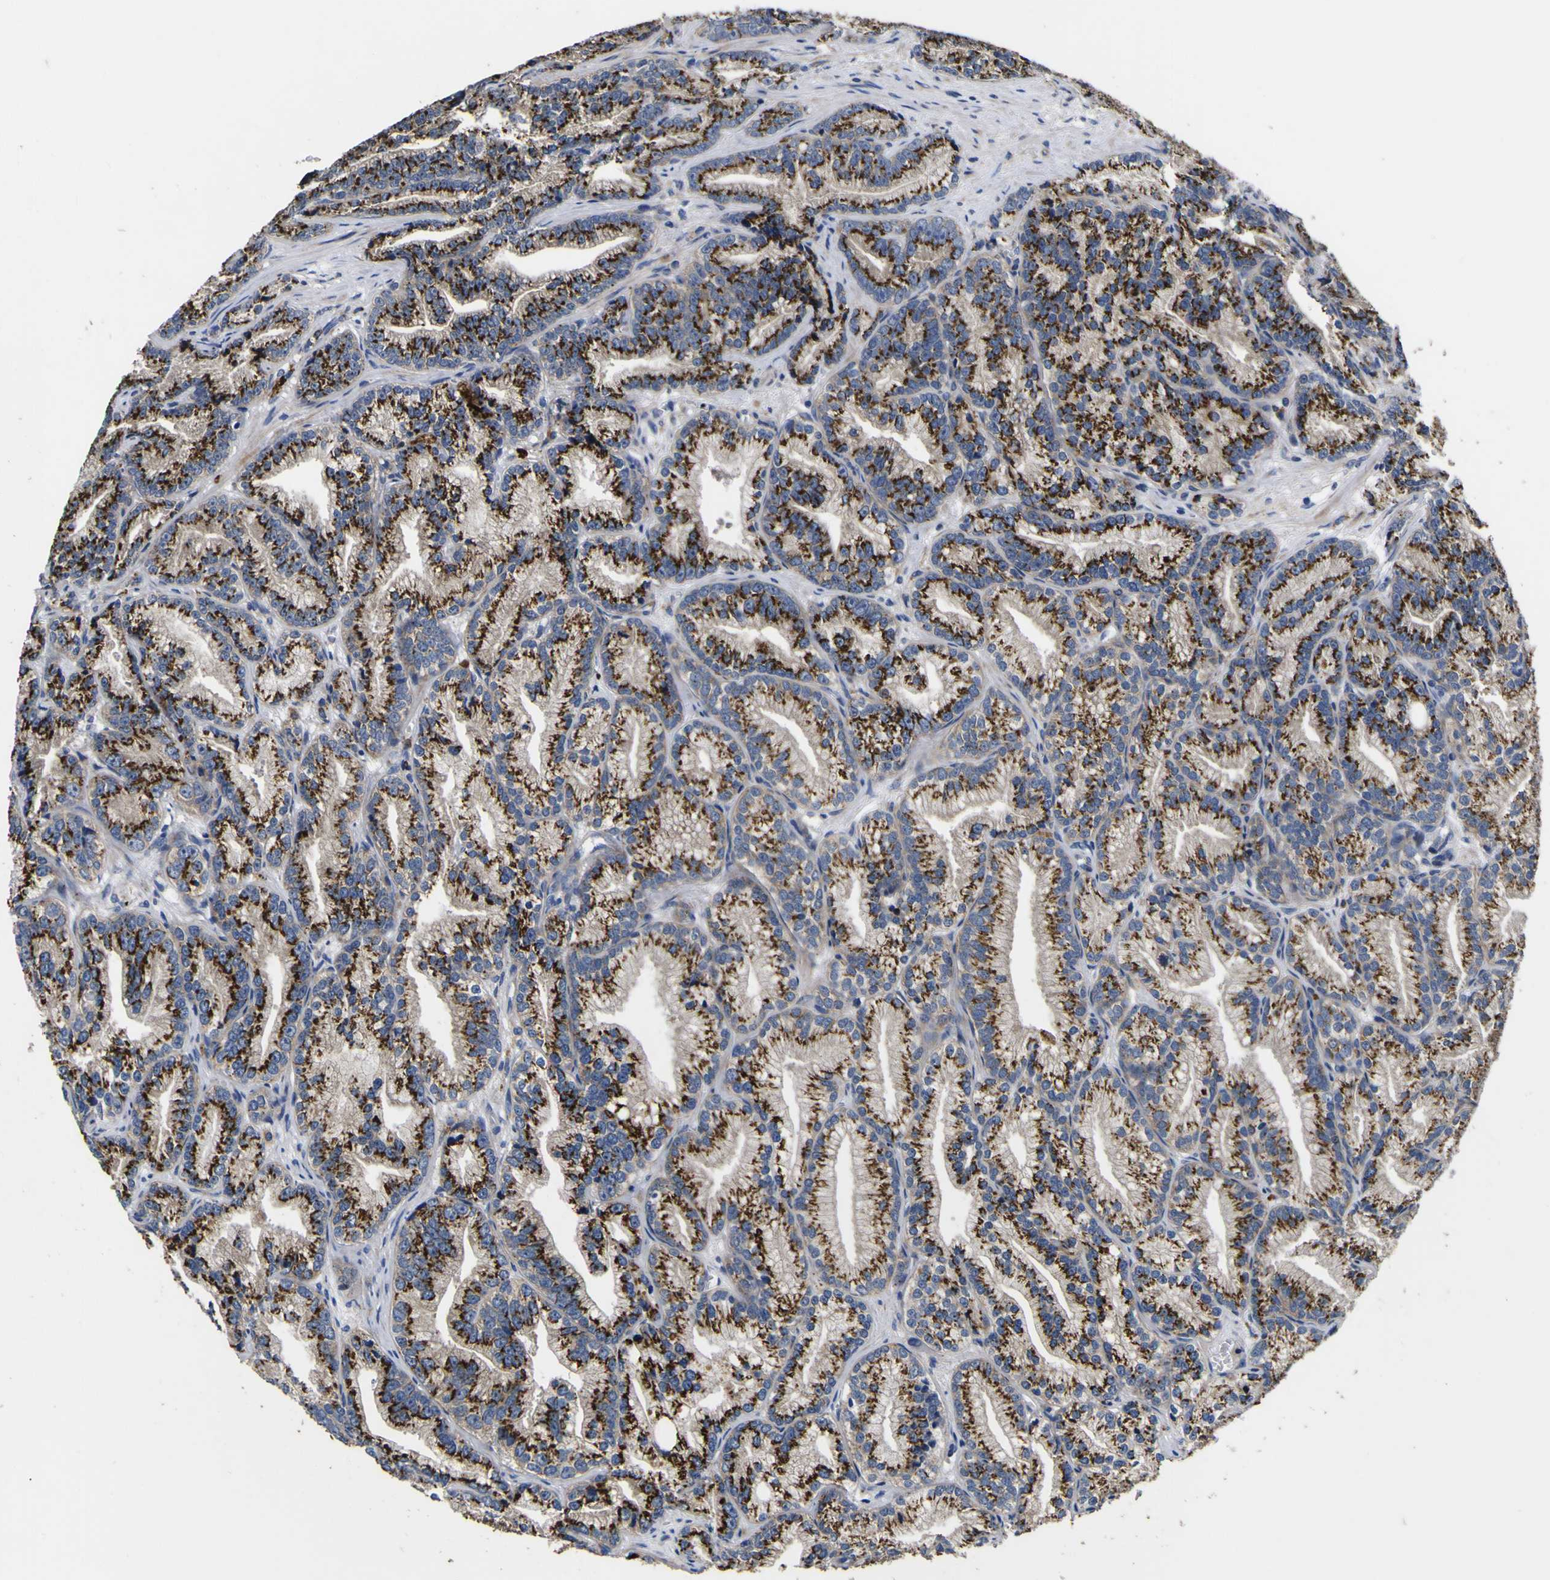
{"staining": {"intensity": "strong", "quantity": ">75%", "location": "cytoplasmic/membranous"}, "tissue": "prostate cancer", "cell_type": "Tumor cells", "image_type": "cancer", "snomed": [{"axis": "morphology", "description": "Adenocarcinoma, Low grade"}, {"axis": "topography", "description": "Prostate"}], "caption": "Immunohistochemistry (IHC) of prostate cancer shows high levels of strong cytoplasmic/membranous staining in approximately >75% of tumor cells.", "gene": "COA1", "patient": {"sex": "male", "age": 89}}